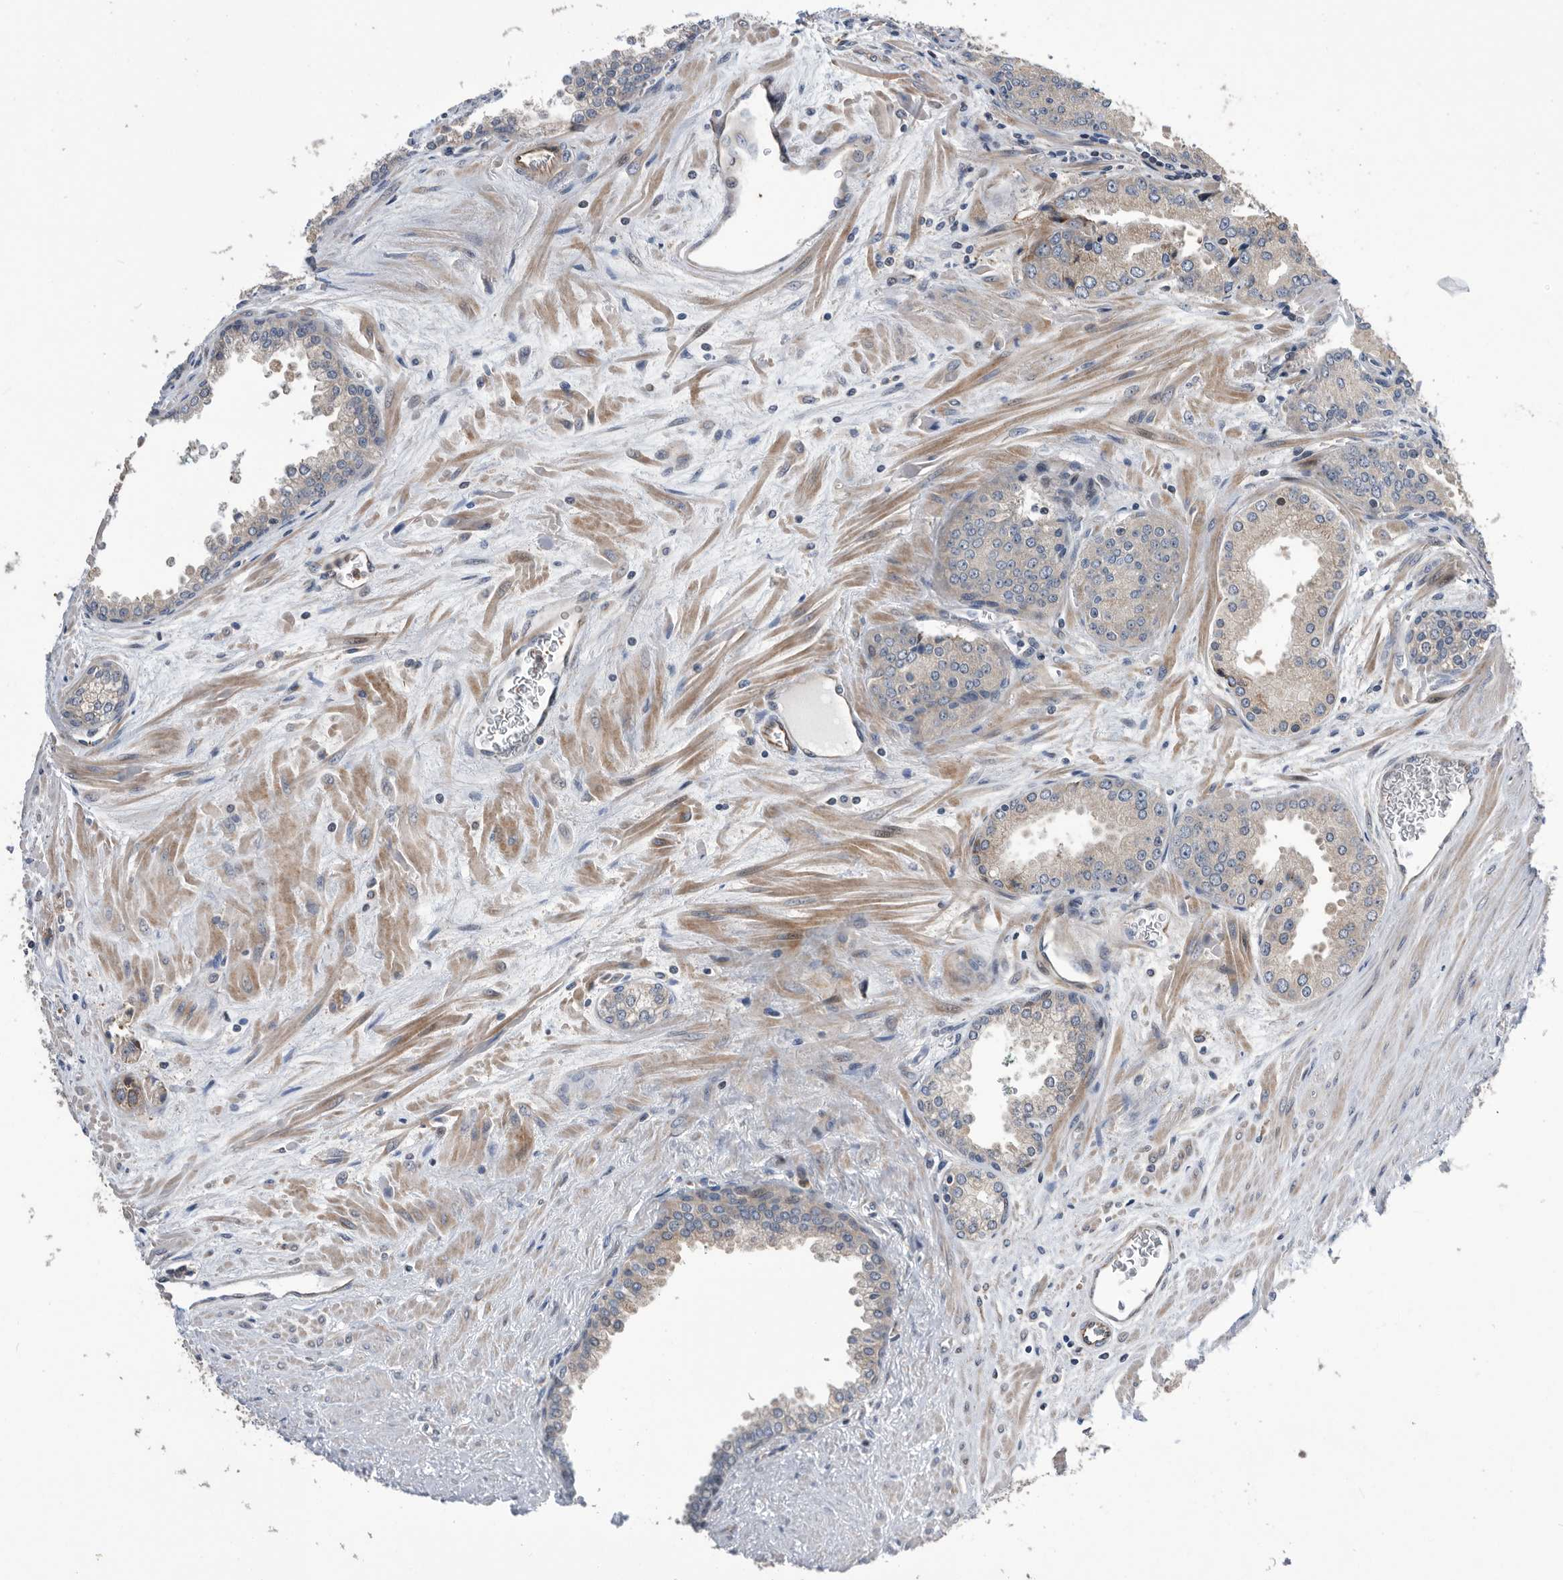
{"staining": {"intensity": "weak", "quantity": "<25%", "location": "cytoplasmic/membranous"}, "tissue": "prostate cancer", "cell_type": "Tumor cells", "image_type": "cancer", "snomed": [{"axis": "morphology", "description": "Adenocarcinoma, Low grade"}, {"axis": "topography", "description": "Prostate"}], "caption": "IHC of prostate adenocarcinoma (low-grade) displays no positivity in tumor cells.", "gene": "SERINC2", "patient": {"sex": "male", "age": 67}}